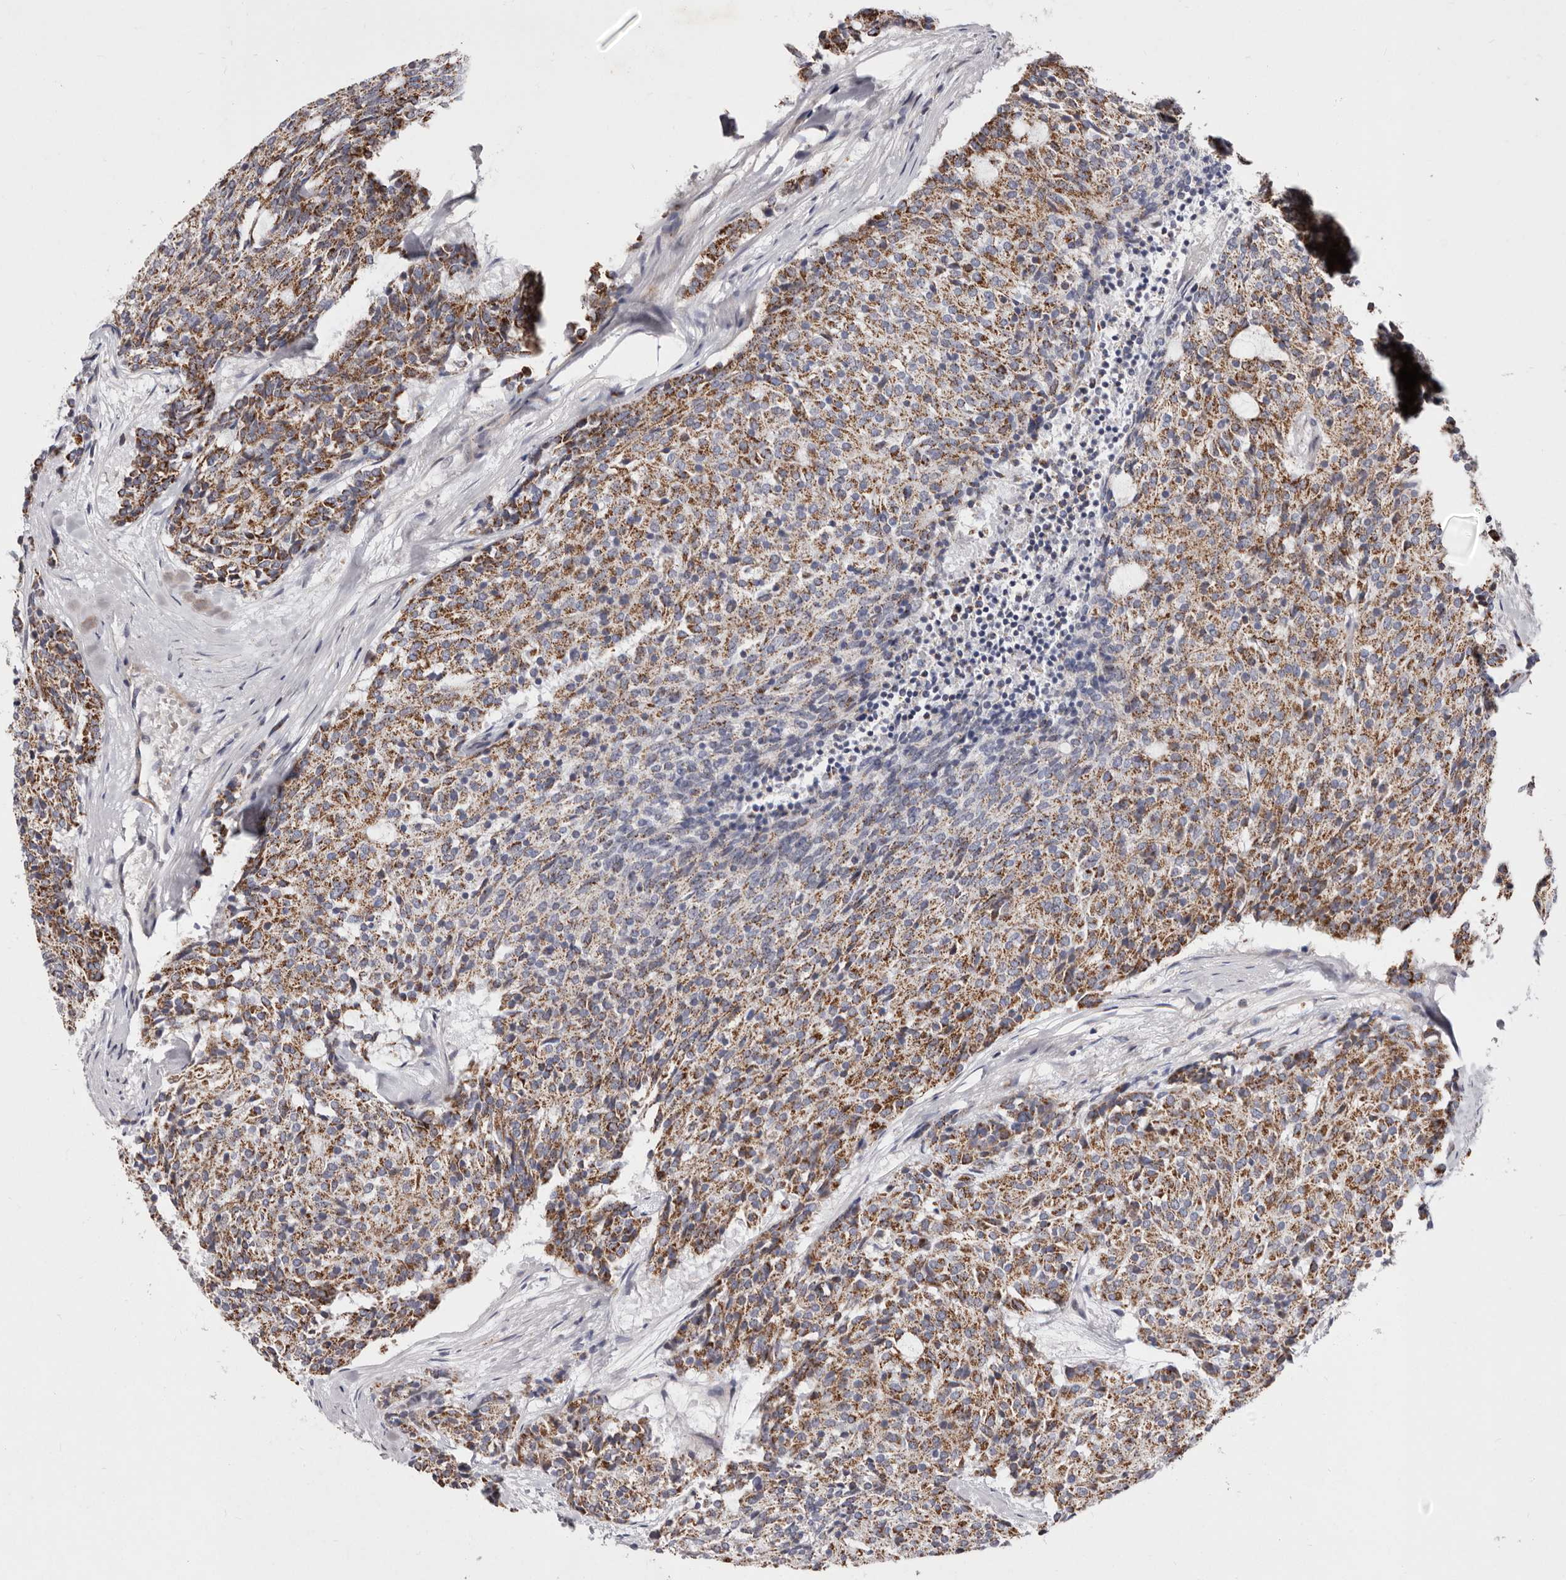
{"staining": {"intensity": "moderate", "quantity": ">75%", "location": "cytoplasmic/membranous"}, "tissue": "carcinoid", "cell_type": "Tumor cells", "image_type": "cancer", "snomed": [{"axis": "morphology", "description": "Carcinoid, malignant, NOS"}, {"axis": "topography", "description": "Pancreas"}], "caption": "Protein expression by immunohistochemistry (IHC) demonstrates moderate cytoplasmic/membranous positivity in approximately >75% of tumor cells in malignant carcinoid. (brown staining indicates protein expression, while blue staining denotes nuclei).", "gene": "NUBPL", "patient": {"sex": "female", "age": 54}}